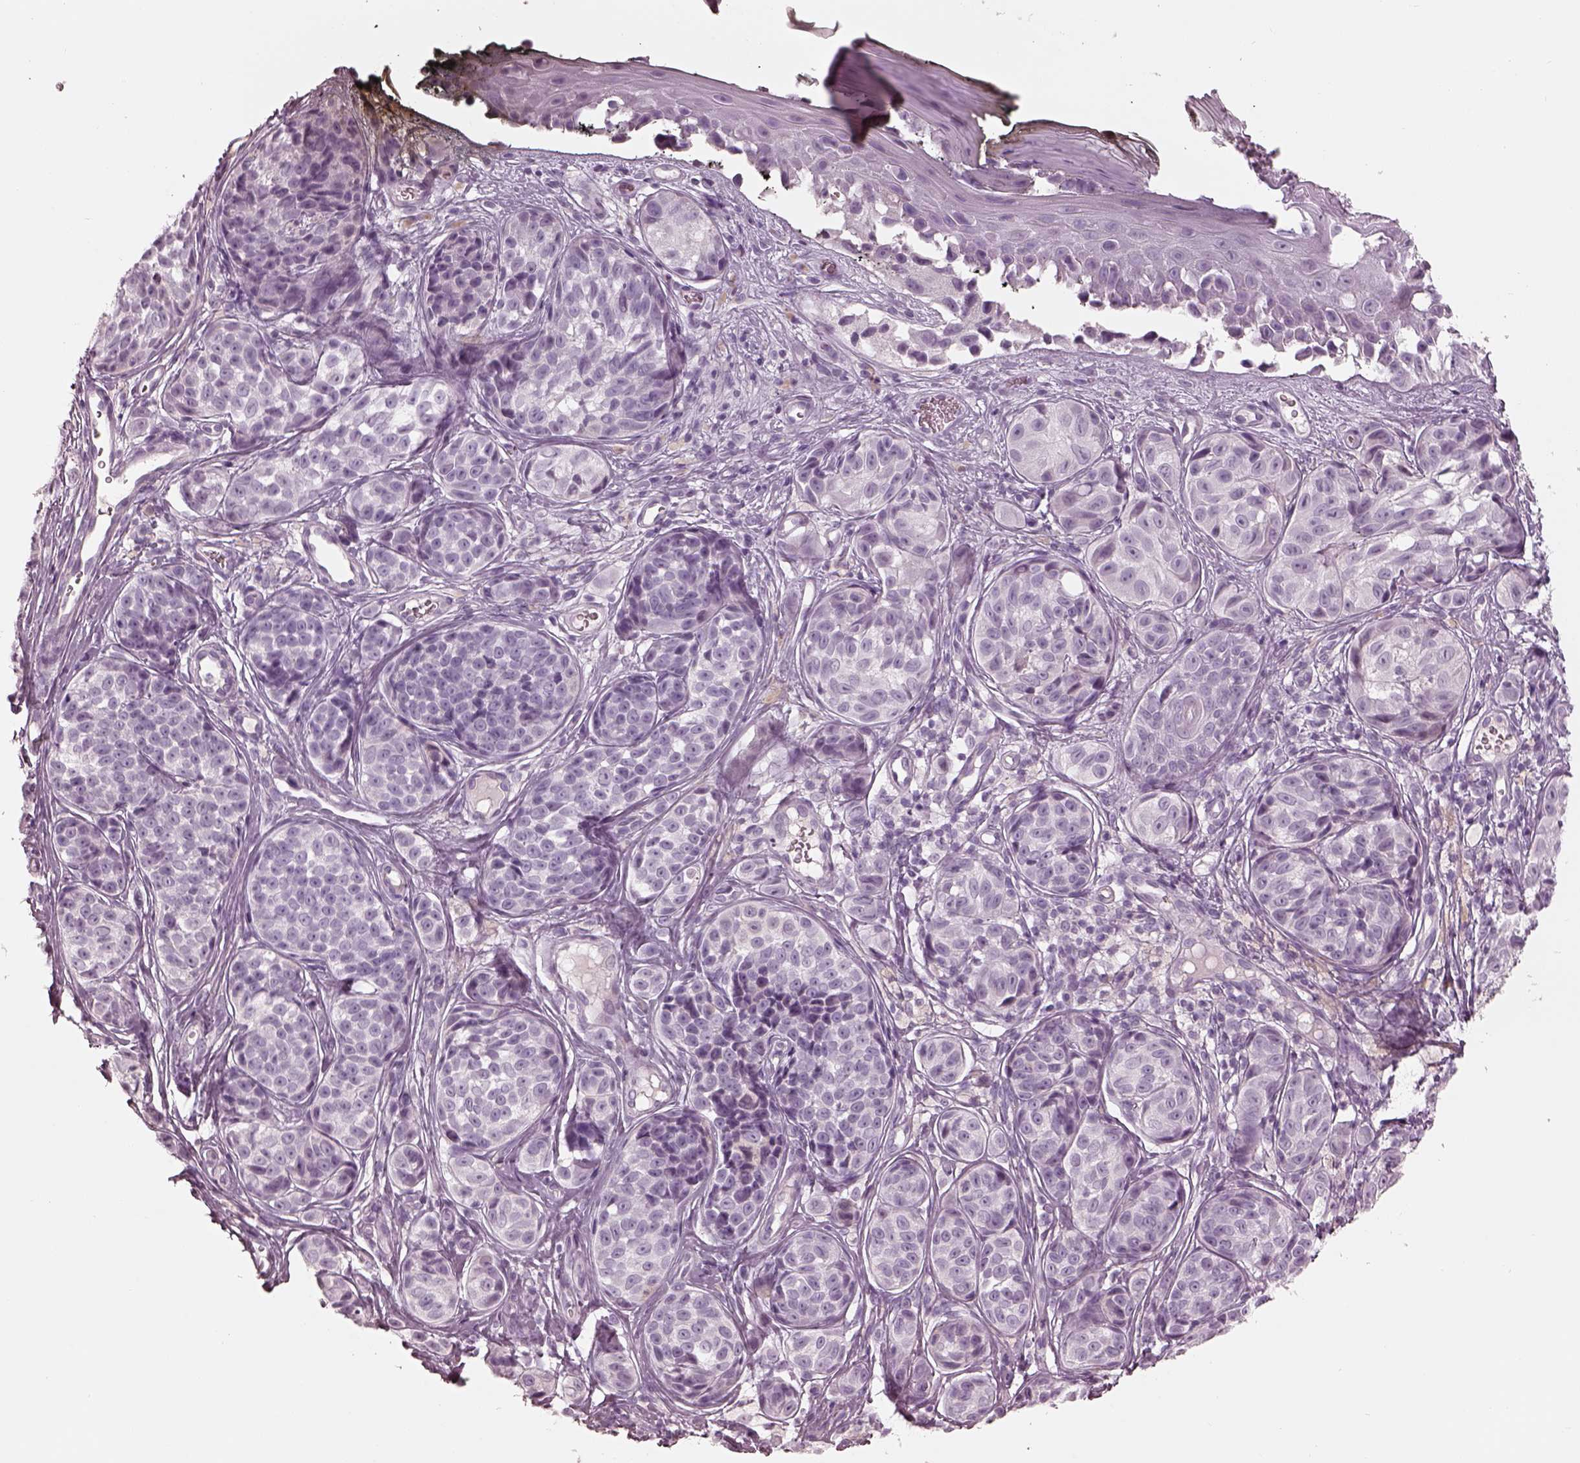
{"staining": {"intensity": "negative", "quantity": "none", "location": "none"}, "tissue": "melanoma", "cell_type": "Tumor cells", "image_type": "cancer", "snomed": [{"axis": "morphology", "description": "Malignant melanoma, NOS"}, {"axis": "topography", "description": "Skin"}], "caption": "Malignant melanoma was stained to show a protein in brown. There is no significant staining in tumor cells.", "gene": "CADM2", "patient": {"sex": "male", "age": 48}}